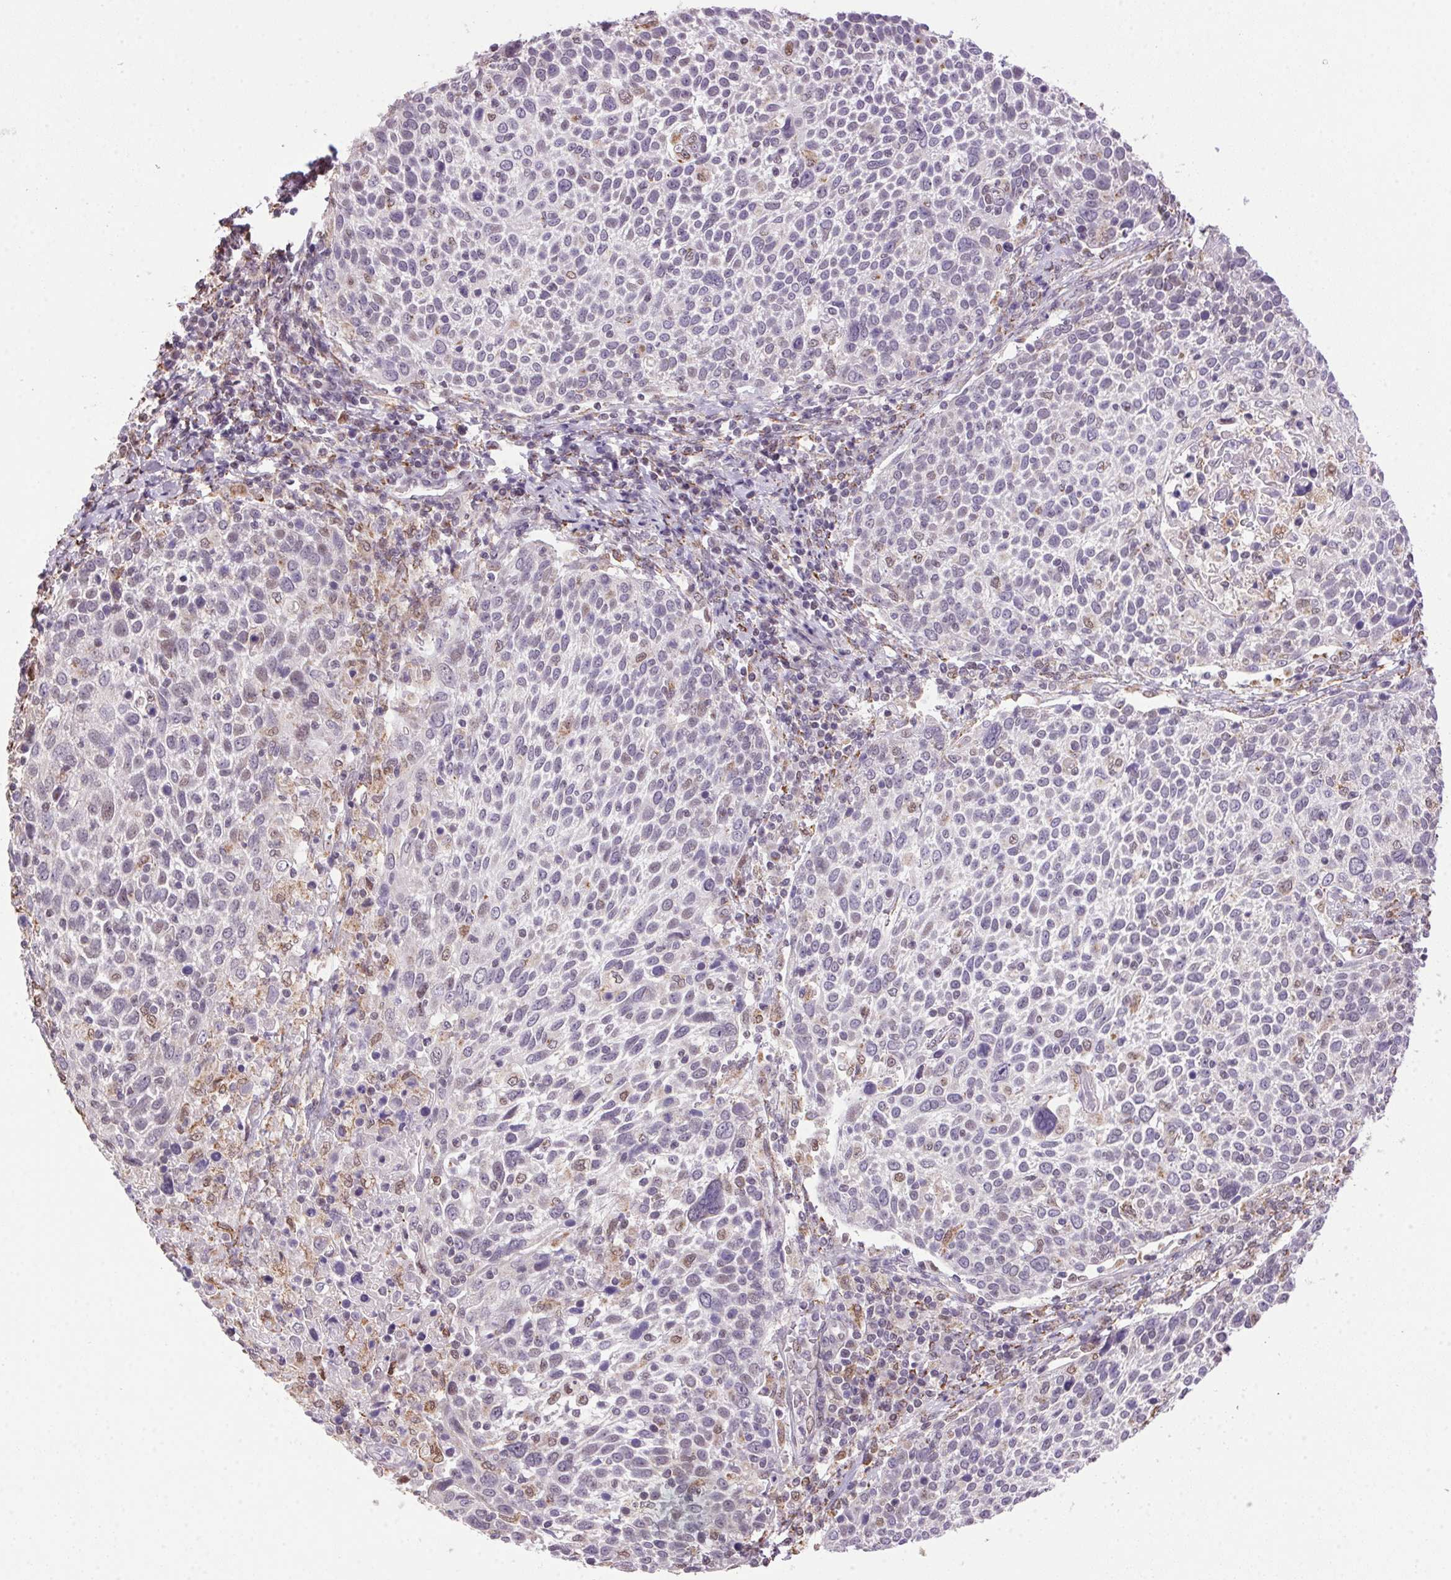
{"staining": {"intensity": "negative", "quantity": "none", "location": "none"}, "tissue": "cervical cancer", "cell_type": "Tumor cells", "image_type": "cancer", "snomed": [{"axis": "morphology", "description": "Squamous cell carcinoma, NOS"}, {"axis": "topography", "description": "Cervix"}], "caption": "Cervical cancer (squamous cell carcinoma) was stained to show a protein in brown. There is no significant staining in tumor cells.", "gene": "AKR1E2", "patient": {"sex": "female", "age": 61}}